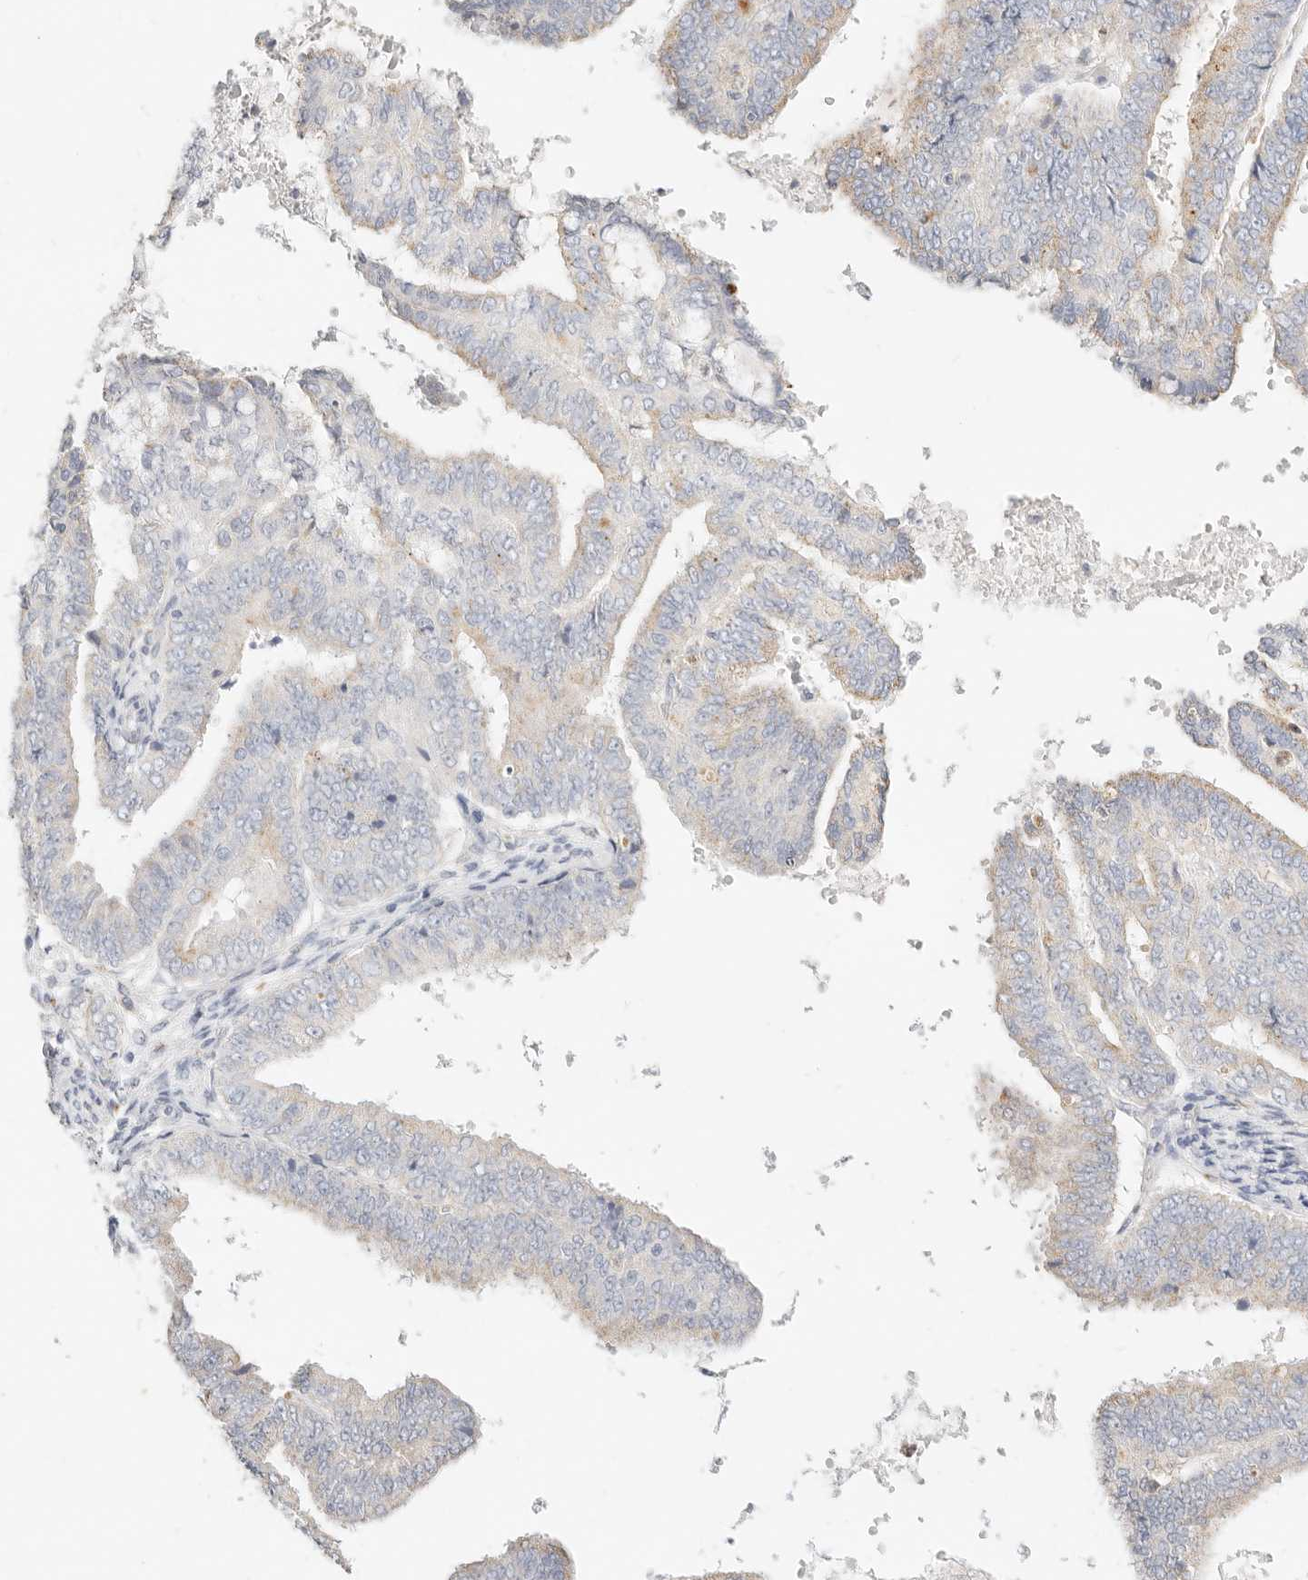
{"staining": {"intensity": "weak", "quantity": "<25%", "location": "cytoplasmic/membranous"}, "tissue": "endometrial cancer", "cell_type": "Tumor cells", "image_type": "cancer", "snomed": [{"axis": "morphology", "description": "Adenocarcinoma, NOS"}, {"axis": "topography", "description": "Endometrium"}], "caption": "Immunohistochemistry photomicrograph of human endometrial adenocarcinoma stained for a protein (brown), which exhibits no positivity in tumor cells.", "gene": "ACOX1", "patient": {"sex": "female", "age": 63}}